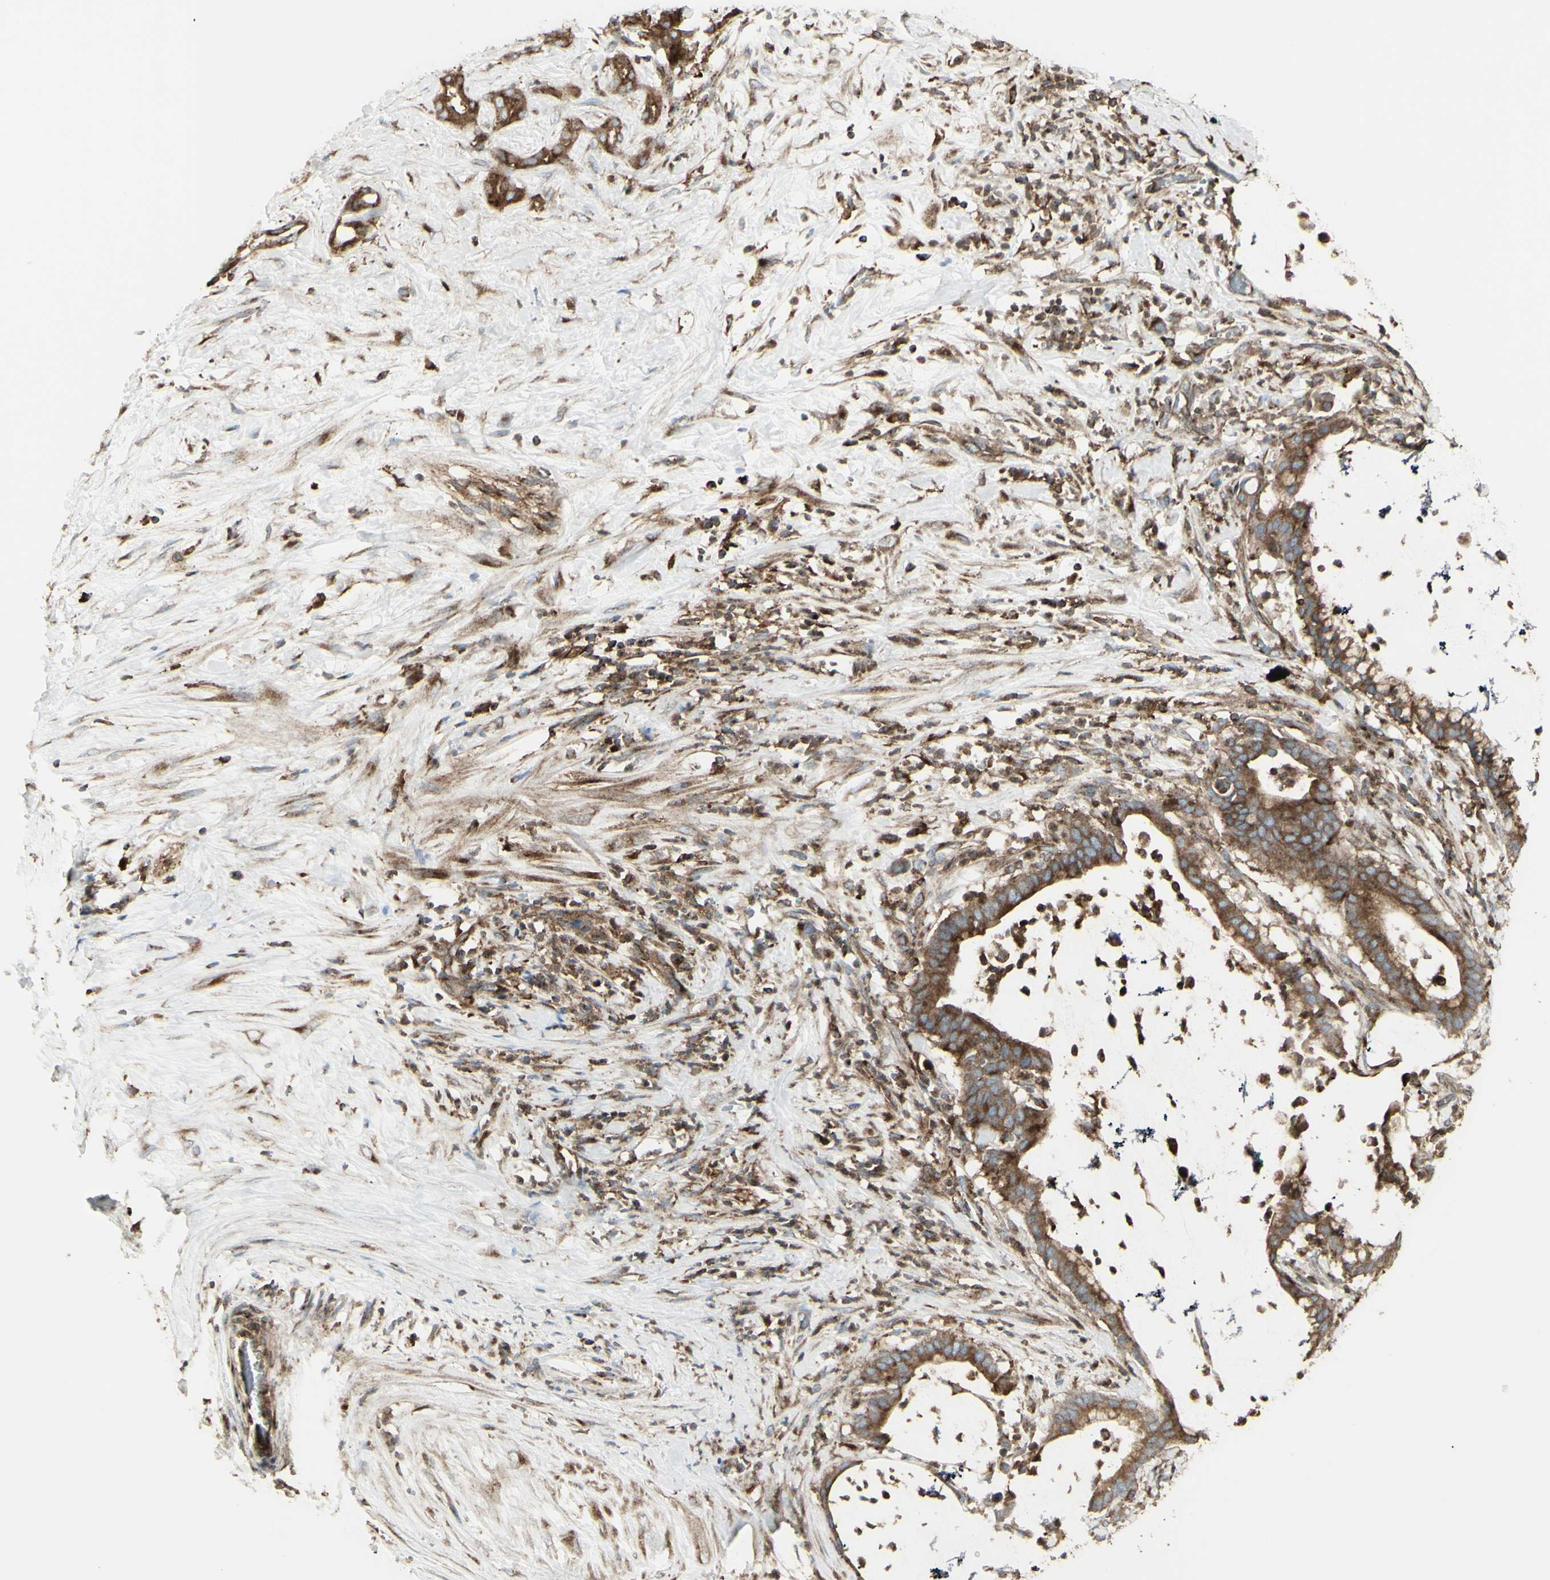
{"staining": {"intensity": "strong", "quantity": ">75%", "location": "cytoplasmic/membranous"}, "tissue": "pancreatic cancer", "cell_type": "Tumor cells", "image_type": "cancer", "snomed": [{"axis": "morphology", "description": "Adenocarcinoma, NOS"}, {"axis": "topography", "description": "Pancreas"}], "caption": "Pancreatic cancer (adenocarcinoma) was stained to show a protein in brown. There is high levels of strong cytoplasmic/membranous expression in approximately >75% of tumor cells. (Brightfield microscopy of DAB IHC at high magnification).", "gene": "NAPA", "patient": {"sex": "male", "age": 41}}